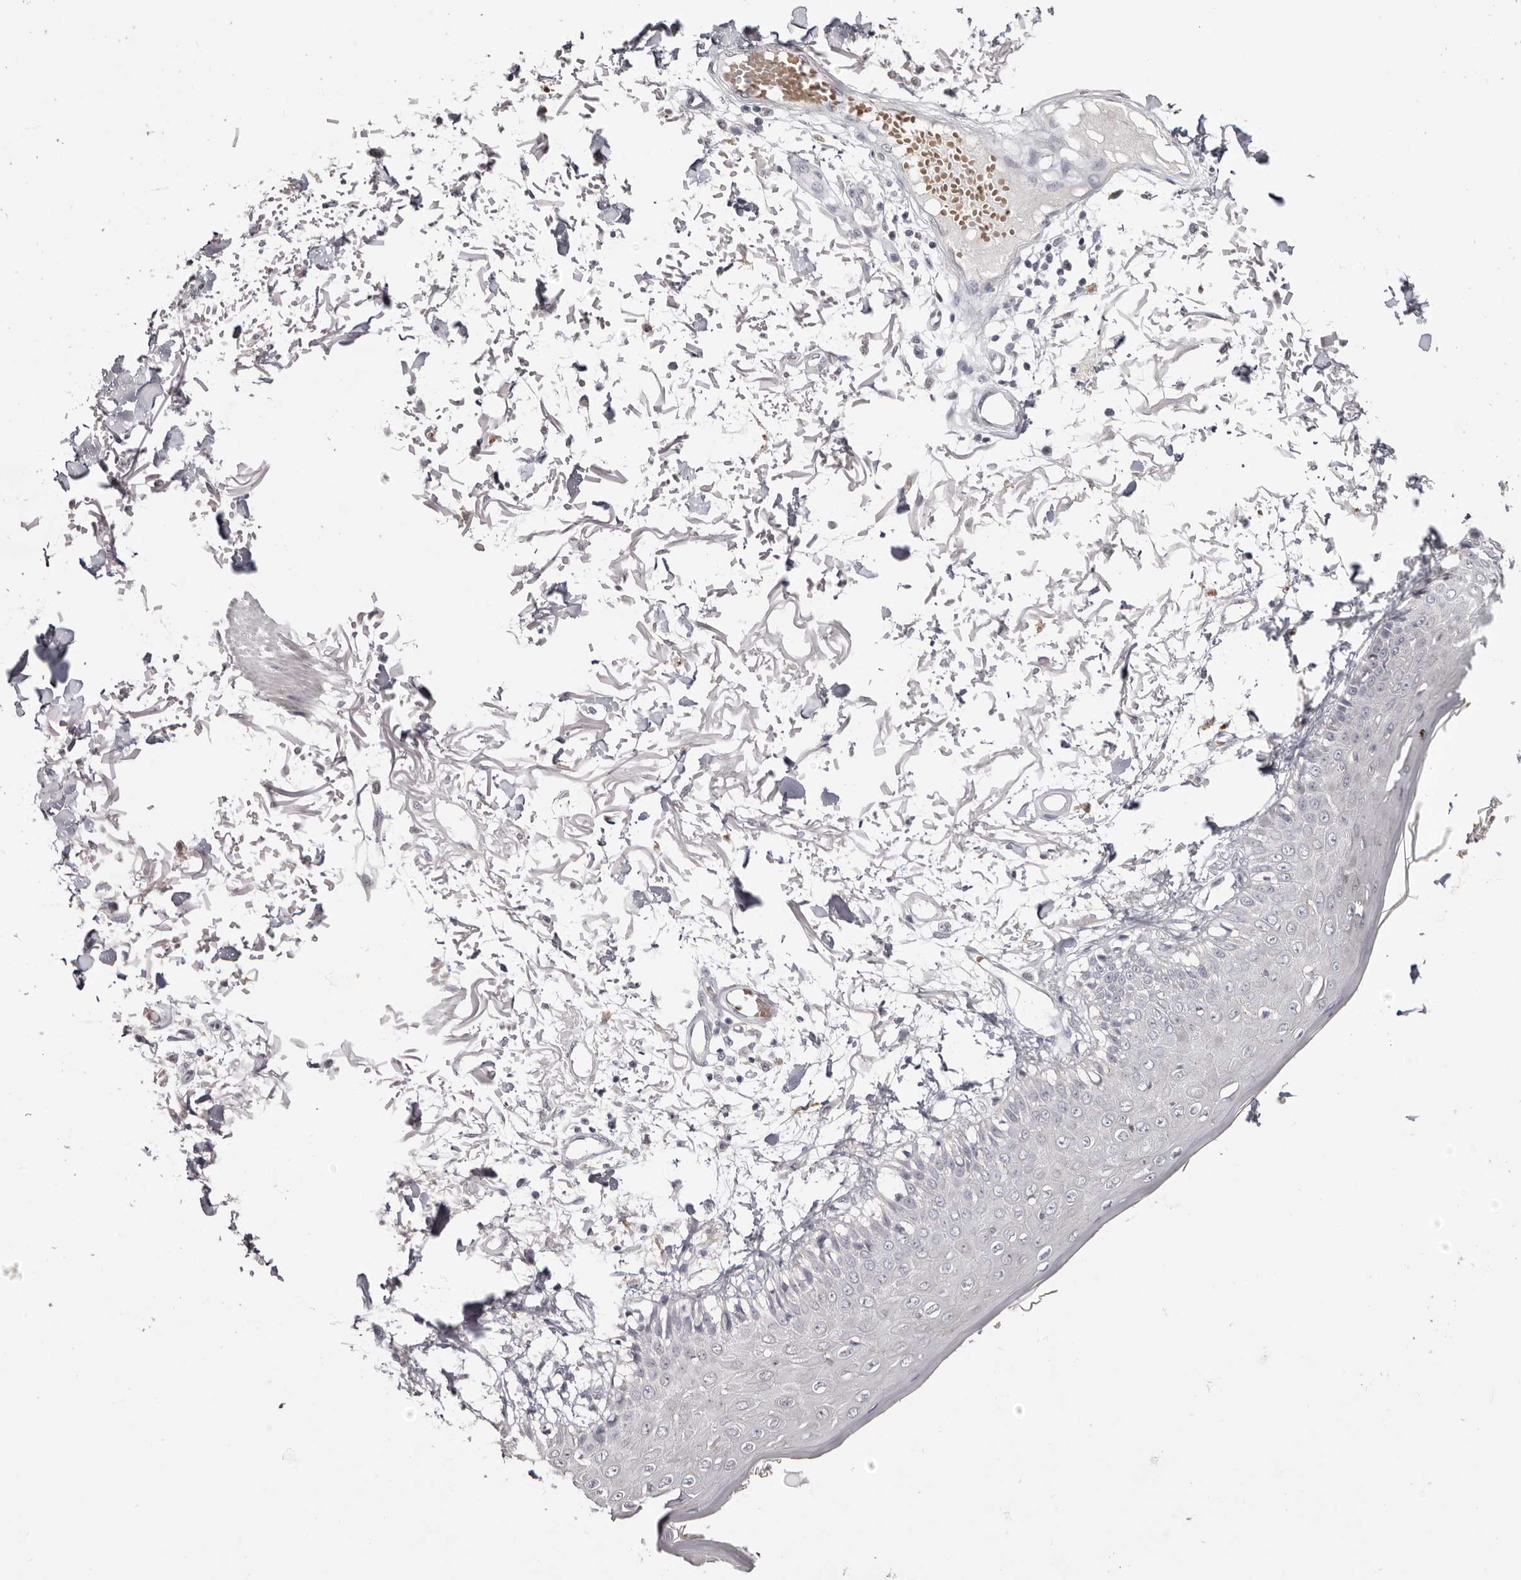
{"staining": {"intensity": "negative", "quantity": "none", "location": "none"}, "tissue": "skin", "cell_type": "Fibroblasts", "image_type": "normal", "snomed": [{"axis": "morphology", "description": "Normal tissue, NOS"}, {"axis": "morphology", "description": "Squamous cell carcinoma, NOS"}, {"axis": "topography", "description": "Skin"}, {"axis": "topography", "description": "Peripheral nerve tissue"}], "caption": "The immunohistochemistry (IHC) micrograph has no significant expression in fibroblasts of skin.", "gene": "PCDHB6", "patient": {"sex": "male", "age": 83}}